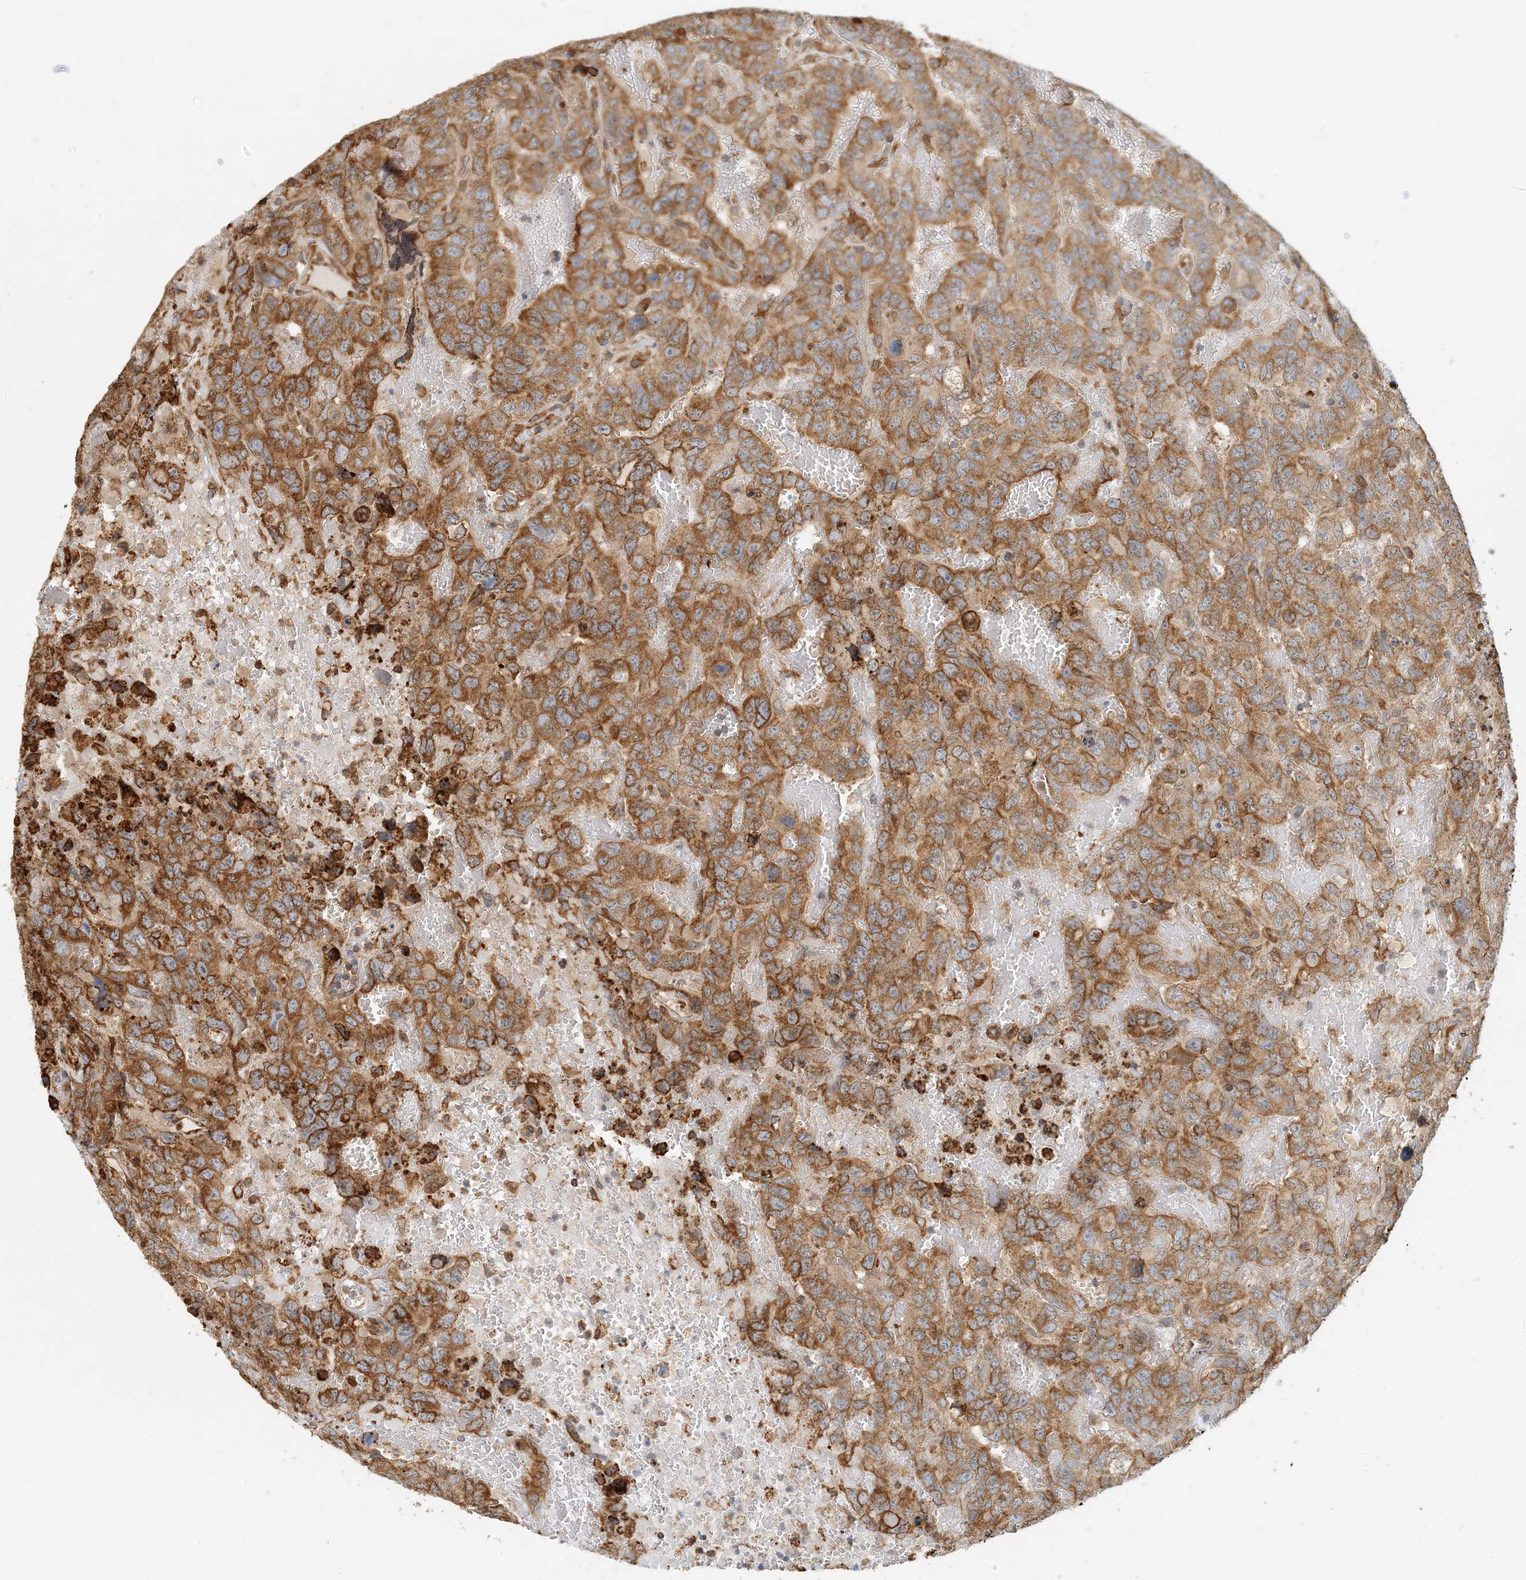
{"staining": {"intensity": "moderate", "quantity": ">75%", "location": "cytoplasmic/membranous"}, "tissue": "testis cancer", "cell_type": "Tumor cells", "image_type": "cancer", "snomed": [{"axis": "morphology", "description": "Carcinoma, Embryonal, NOS"}, {"axis": "topography", "description": "Testis"}], "caption": "A histopathology image of human testis embryonal carcinoma stained for a protein reveals moderate cytoplasmic/membranous brown staining in tumor cells. Immunohistochemistry stains the protein in brown and the nuclei are stained blue.", "gene": "HNMT", "patient": {"sex": "male", "age": 45}}